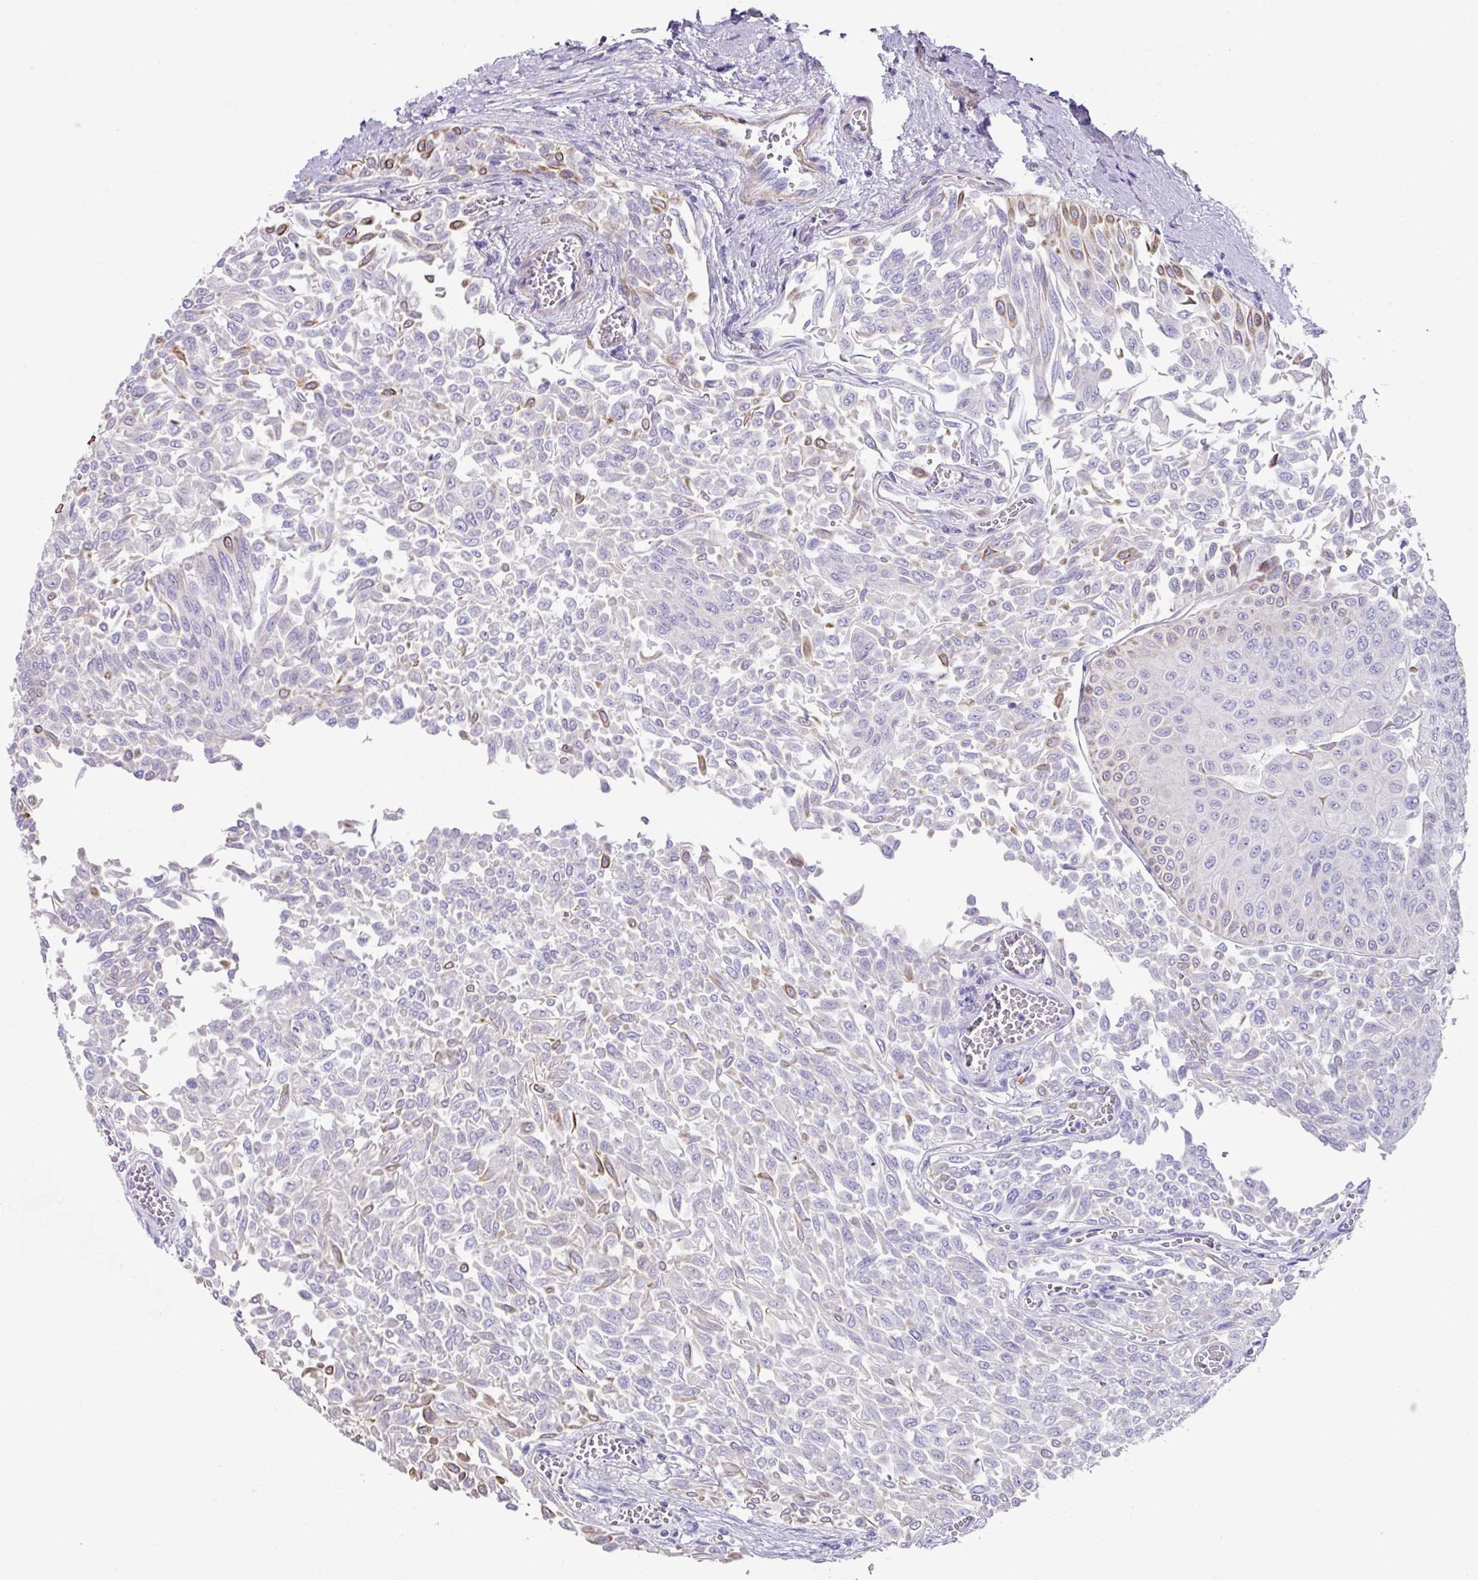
{"staining": {"intensity": "moderate", "quantity": "<25%", "location": "cytoplasmic/membranous"}, "tissue": "urothelial cancer", "cell_type": "Tumor cells", "image_type": "cancer", "snomed": [{"axis": "morphology", "description": "Urothelial carcinoma, NOS"}, {"axis": "topography", "description": "Urinary bladder"}], "caption": "Transitional cell carcinoma stained with a brown dye displays moderate cytoplasmic/membranous positive staining in approximately <25% of tumor cells.", "gene": "TARM1", "patient": {"sex": "male", "age": 59}}